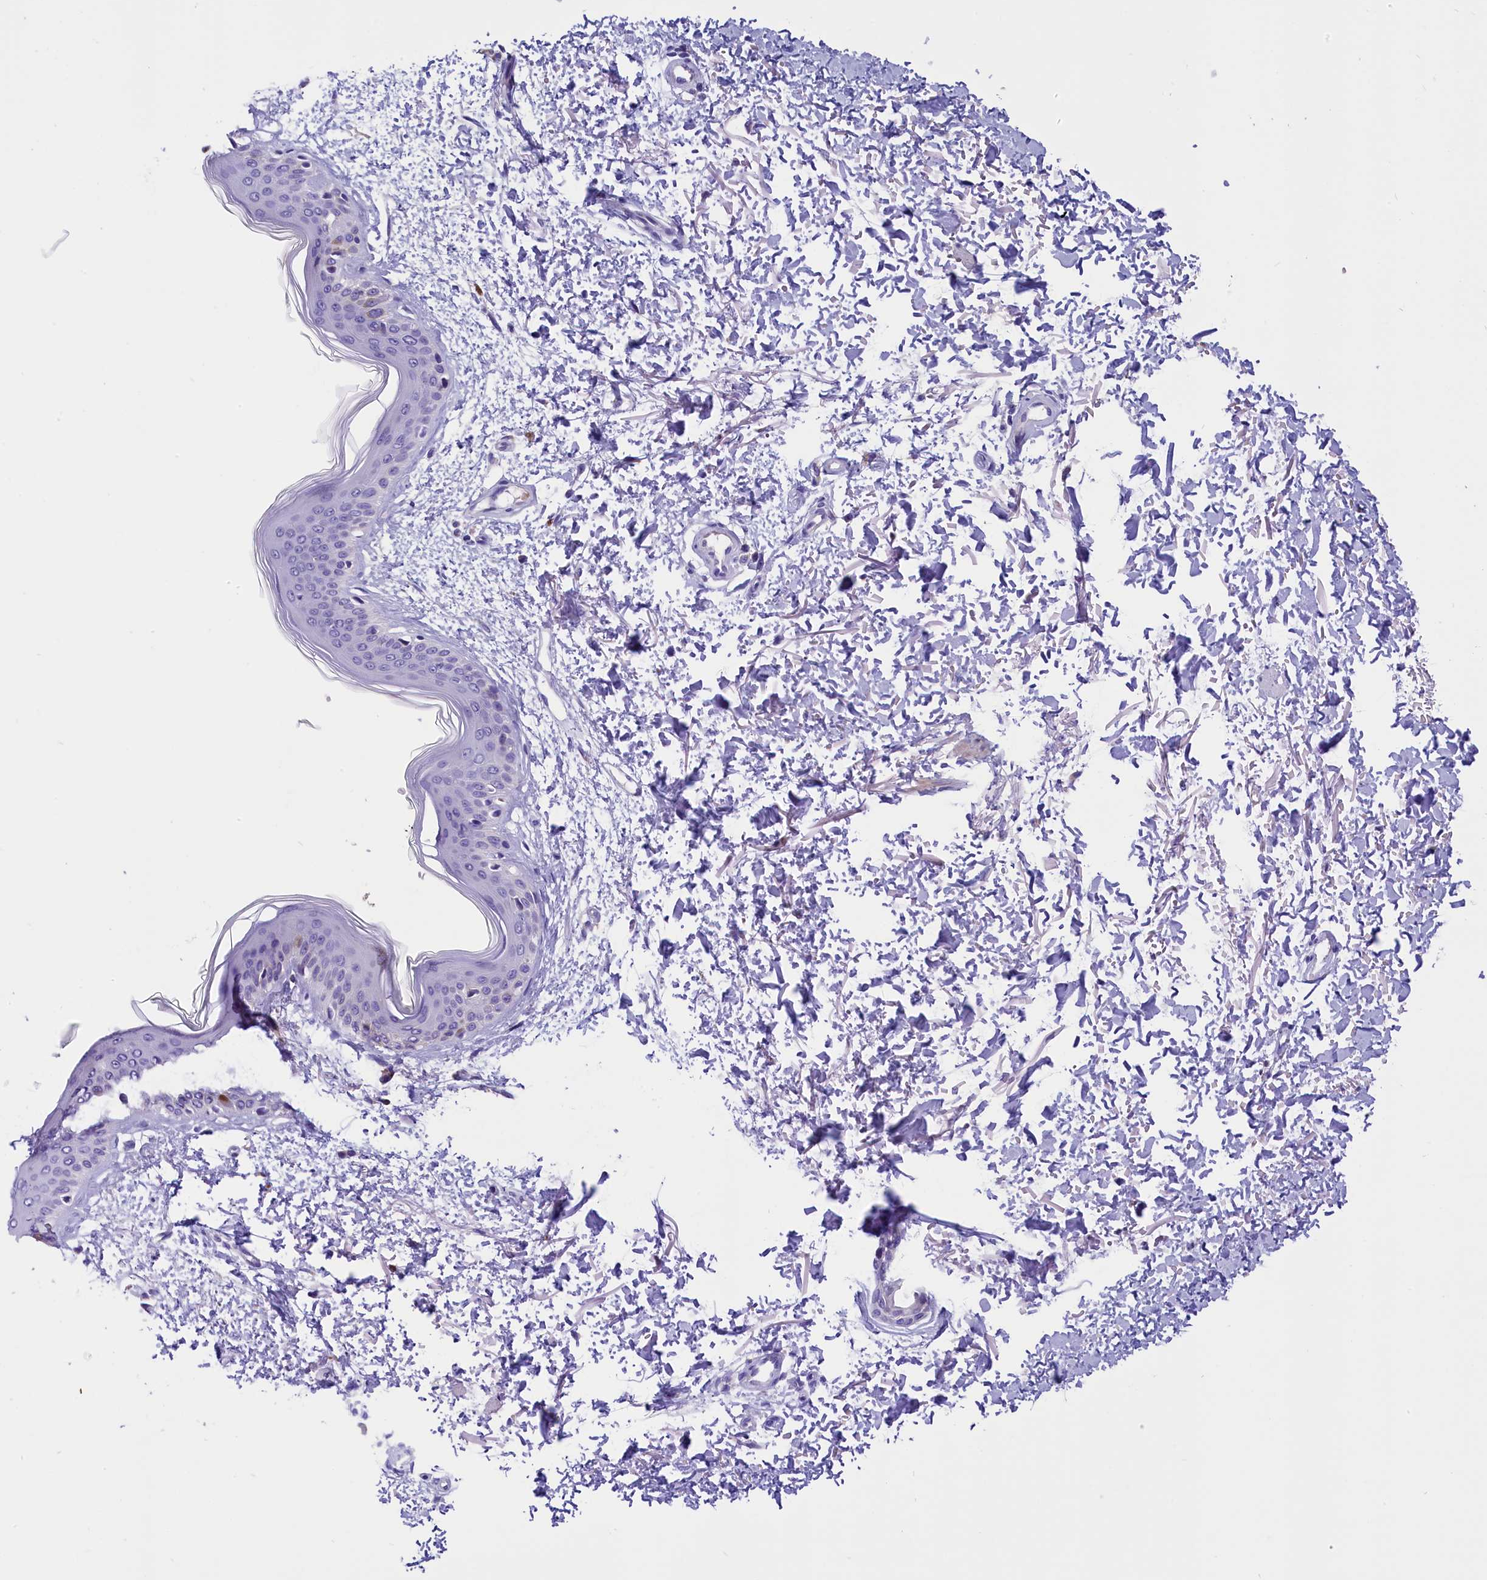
{"staining": {"intensity": "negative", "quantity": "none", "location": "none"}, "tissue": "skin", "cell_type": "Fibroblasts", "image_type": "normal", "snomed": [{"axis": "morphology", "description": "Normal tissue, NOS"}, {"axis": "topography", "description": "Skin"}], "caption": "Immunohistochemistry (IHC) of benign skin shows no staining in fibroblasts. The staining is performed using DAB (3,3'-diaminobenzidine) brown chromogen with nuclei counter-stained in using hematoxylin.", "gene": "ABAT", "patient": {"sex": "male", "age": 66}}